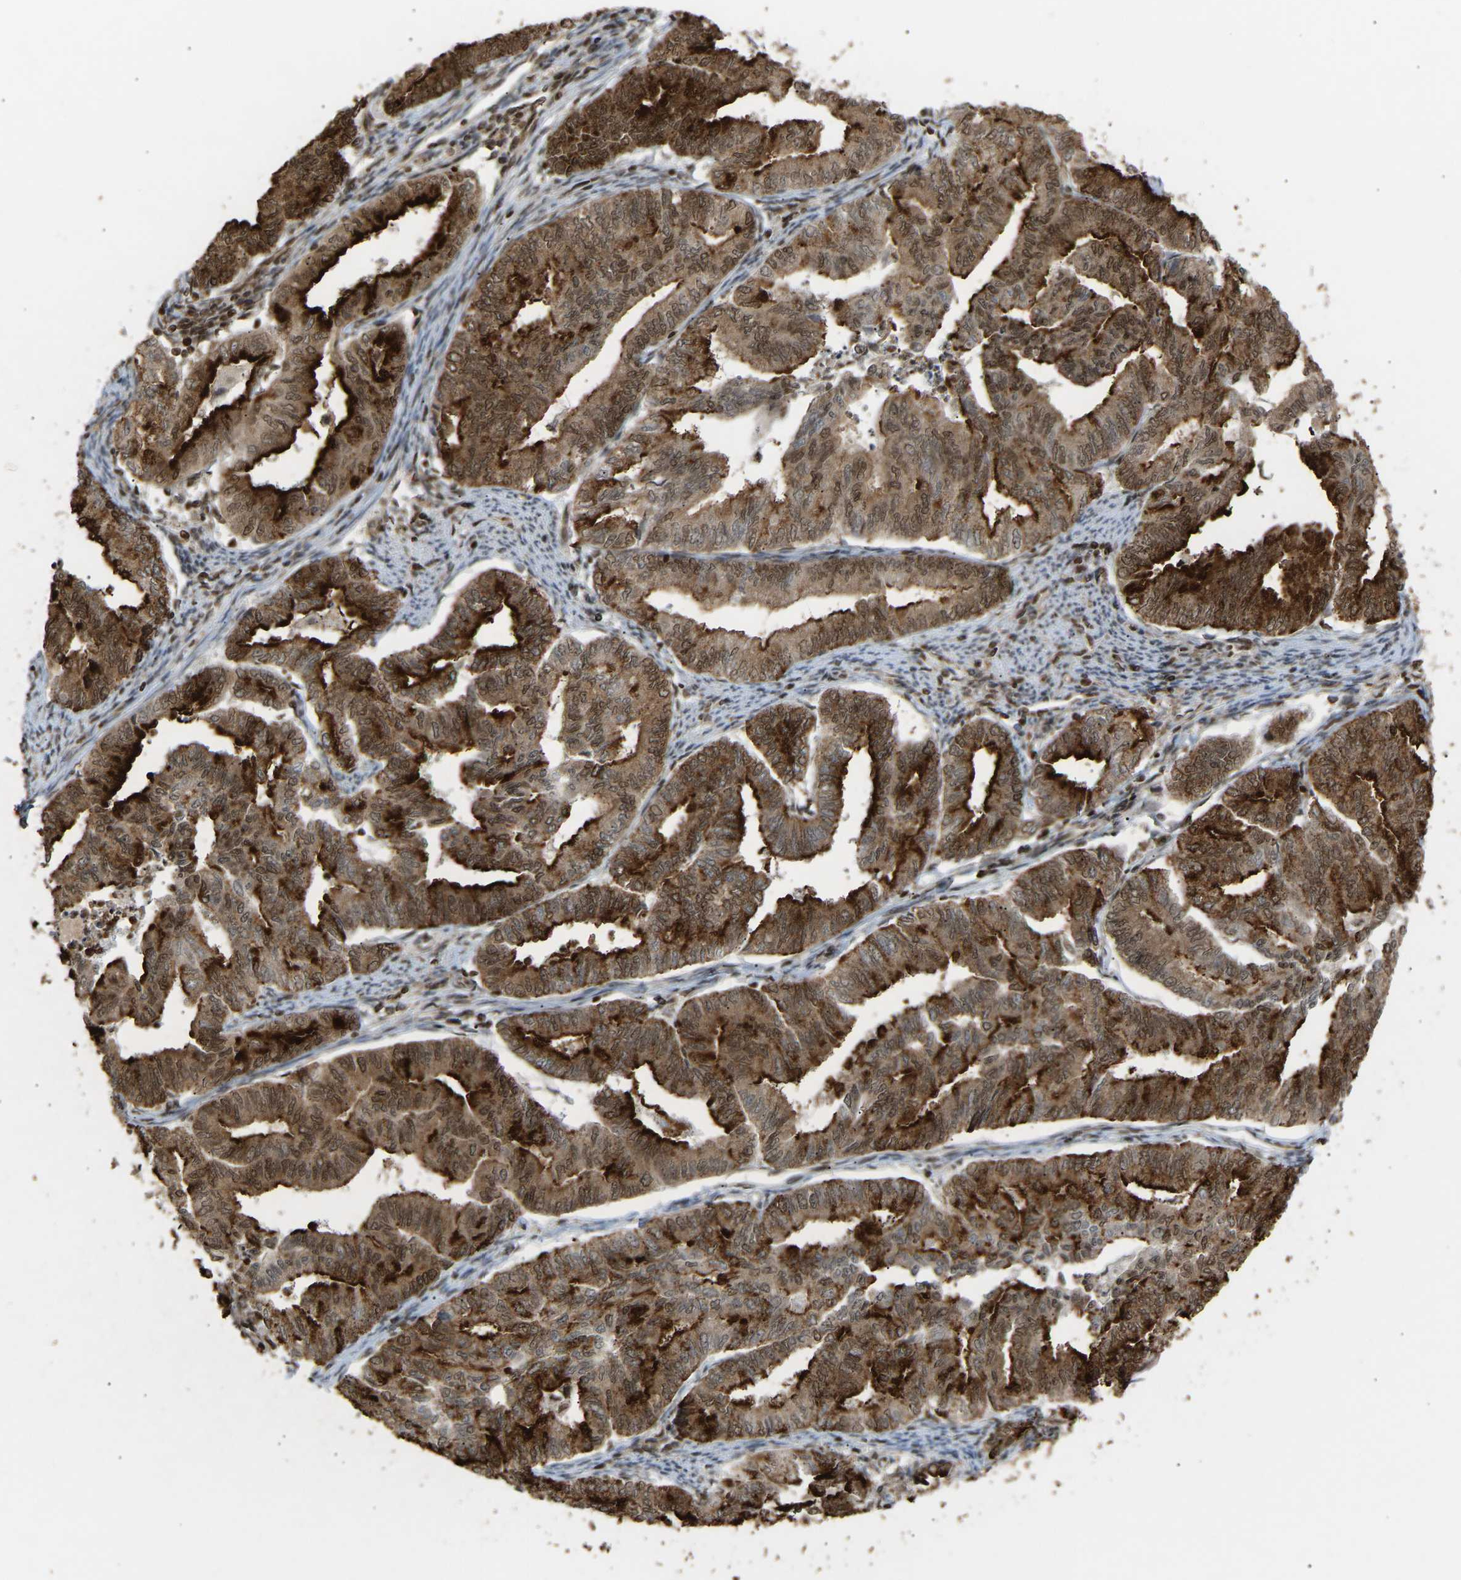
{"staining": {"intensity": "strong", "quantity": ">75%", "location": "cytoplasmic/membranous,nuclear"}, "tissue": "endometrial cancer", "cell_type": "Tumor cells", "image_type": "cancer", "snomed": [{"axis": "morphology", "description": "Adenocarcinoma, NOS"}, {"axis": "topography", "description": "Endometrium"}], "caption": "Immunohistochemistry of human adenocarcinoma (endometrial) shows high levels of strong cytoplasmic/membranous and nuclear positivity in approximately >75% of tumor cells.", "gene": "ALYREF", "patient": {"sex": "female", "age": 79}}